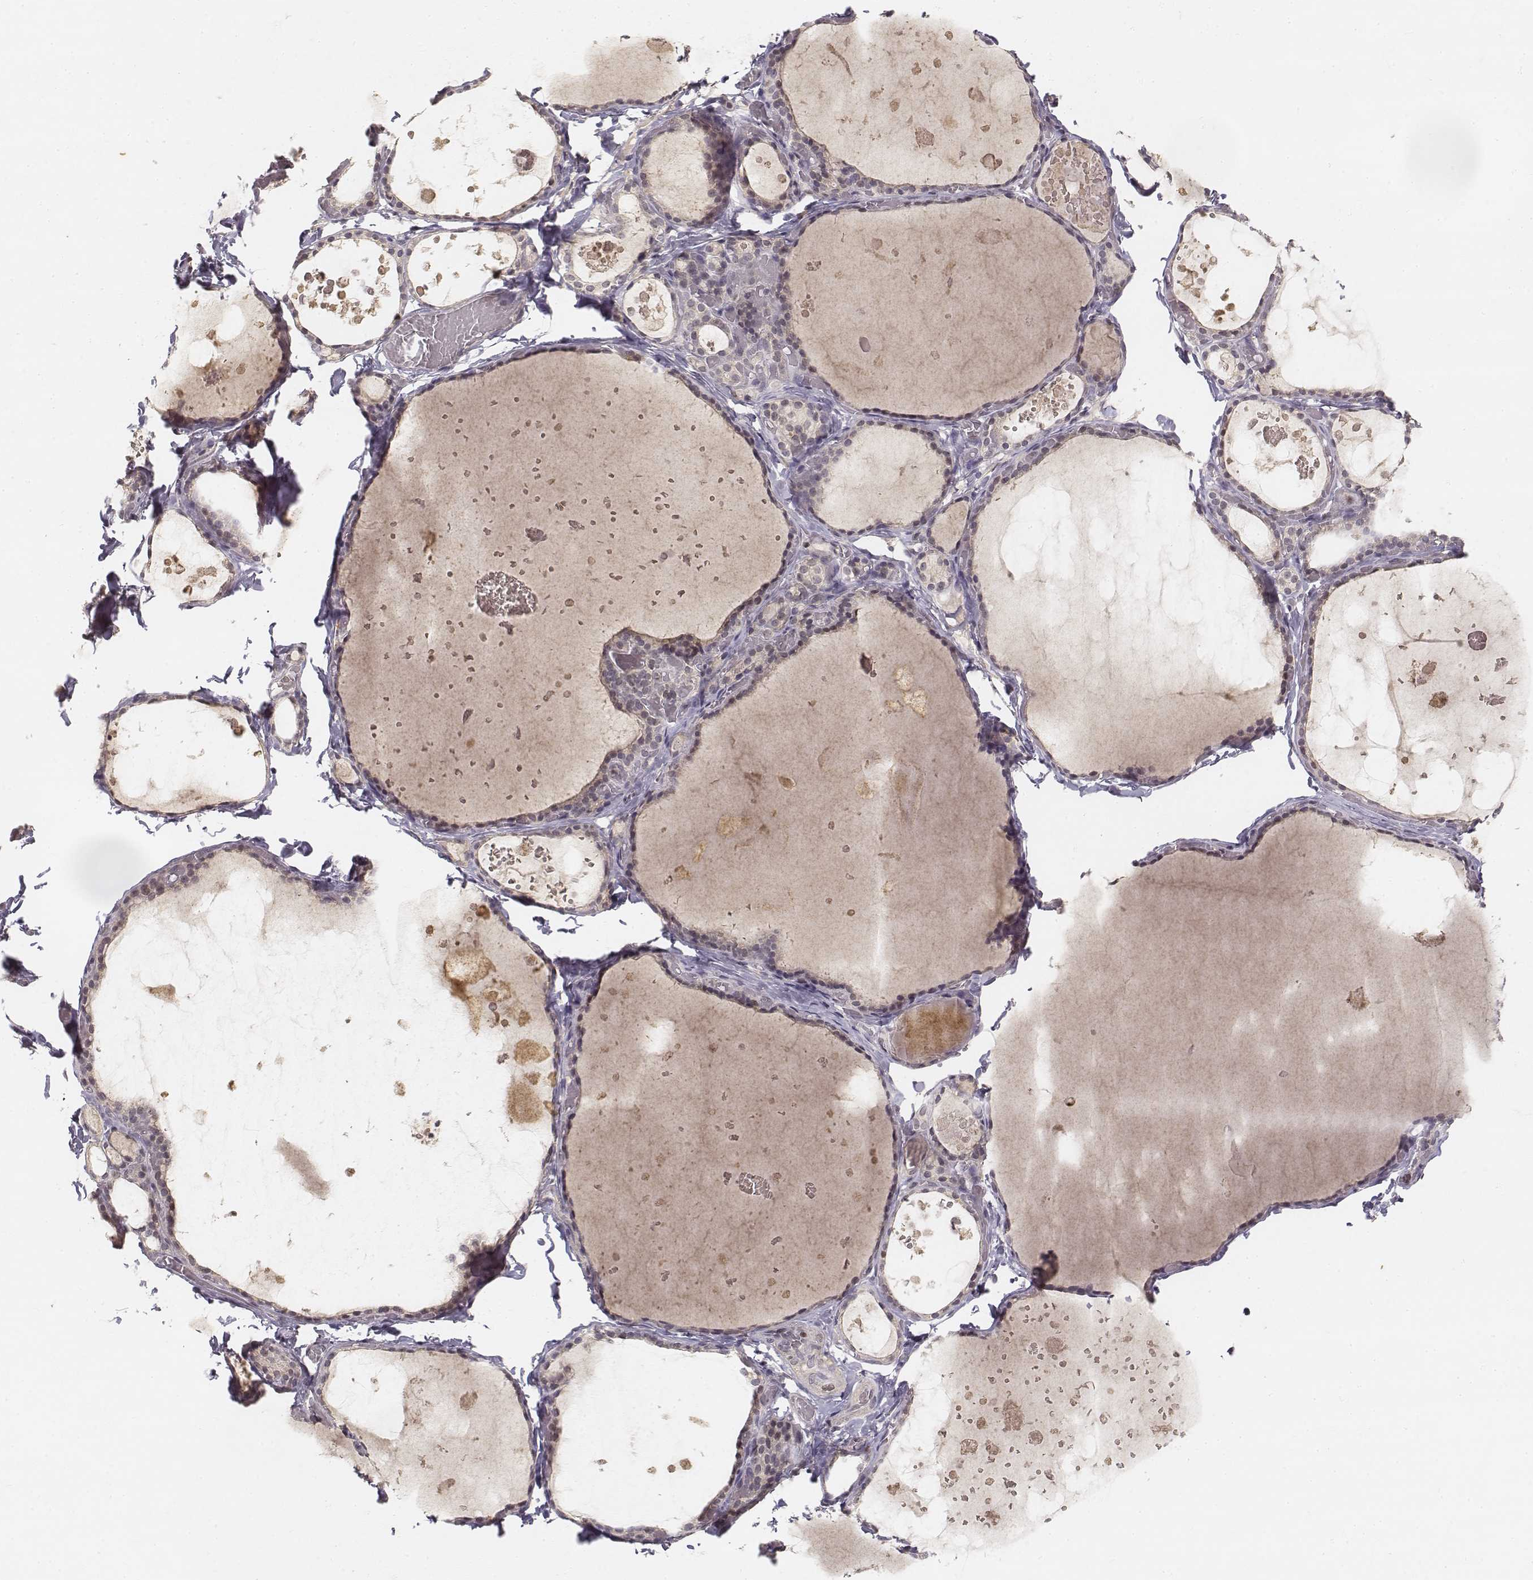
{"staining": {"intensity": "negative", "quantity": "none", "location": "none"}, "tissue": "thyroid gland", "cell_type": "Glandular cells", "image_type": "normal", "snomed": [{"axis": "morphology", "description": "Normal tissue, NOS"}, {"axis": "topography", "description": "Thyroid gland"}], "caption": "High magnification brightfield microscopy of normal thyroid gland stained with DAB (brown) and counterstained with hematoxylin (blue): glandular cells show no significant staining. (DAB immunohistochemistry, high magnification).", "gene": "FANCD2", "patient": {"sex": "female", "age": 56}}